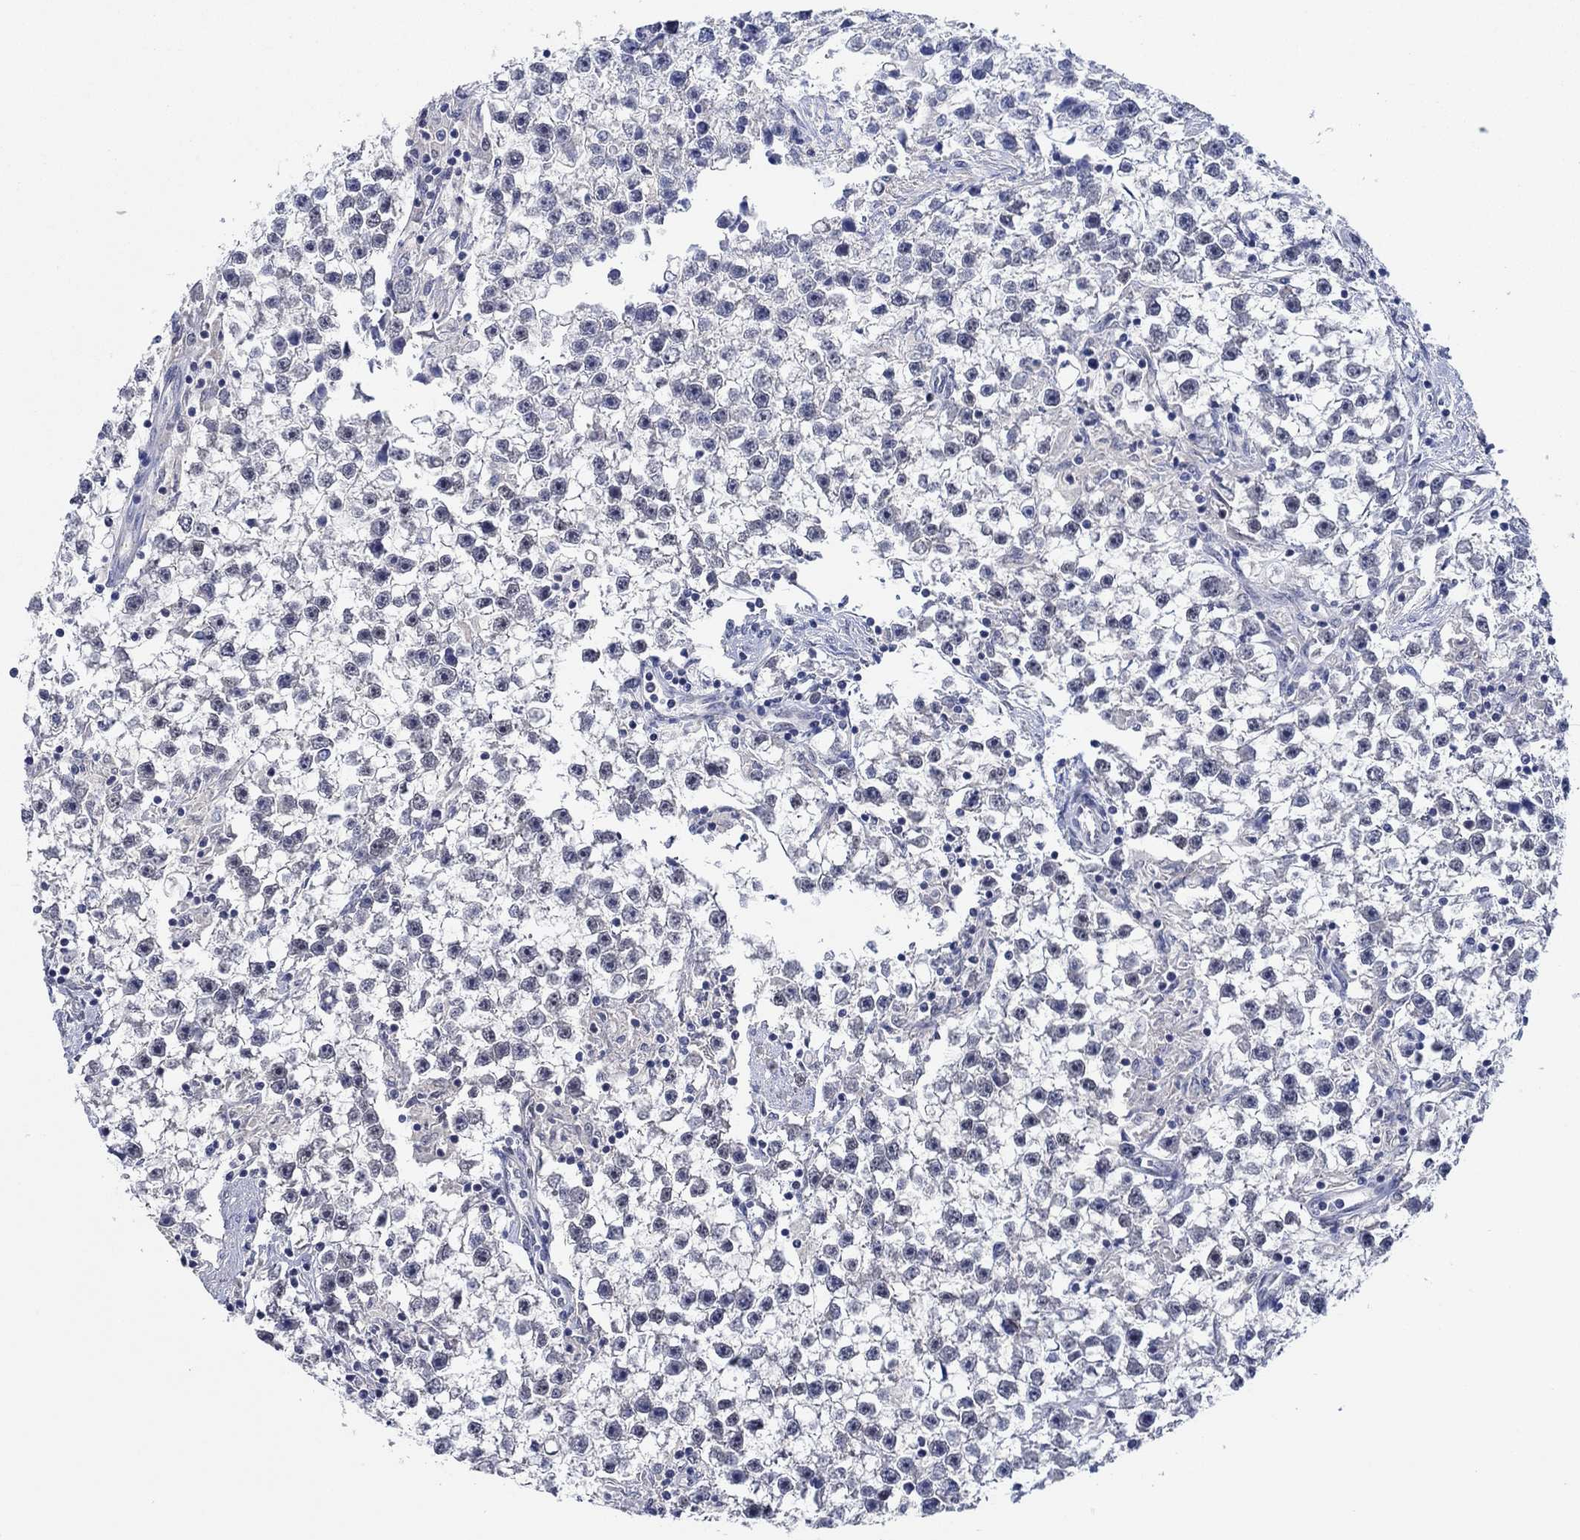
{"staining": {"intensity": "negative", "quantity": "none", "location": "none"}, "tissue": "testis cancer", "cell_type": "Tumor cells", "image_type": "cancer", "snomed": [{"axis": "morphology", "description": "Seminoma, NOS"}, {"axis": "topography", "description": "Testis"}], "caption": "High magnification brightfield microscopy of testis seminoma stained with DAB (brown) and counterstained with hematoxylin (blue): tumor cells show no significant staining. (DAB (3,3'-diaminobenzidine) immunohistochemistry (IHC) visualized using brightfield microscopy, high magnification).", "gene": "PRRT3", "patient": {"sex": "male", "age": 59}}